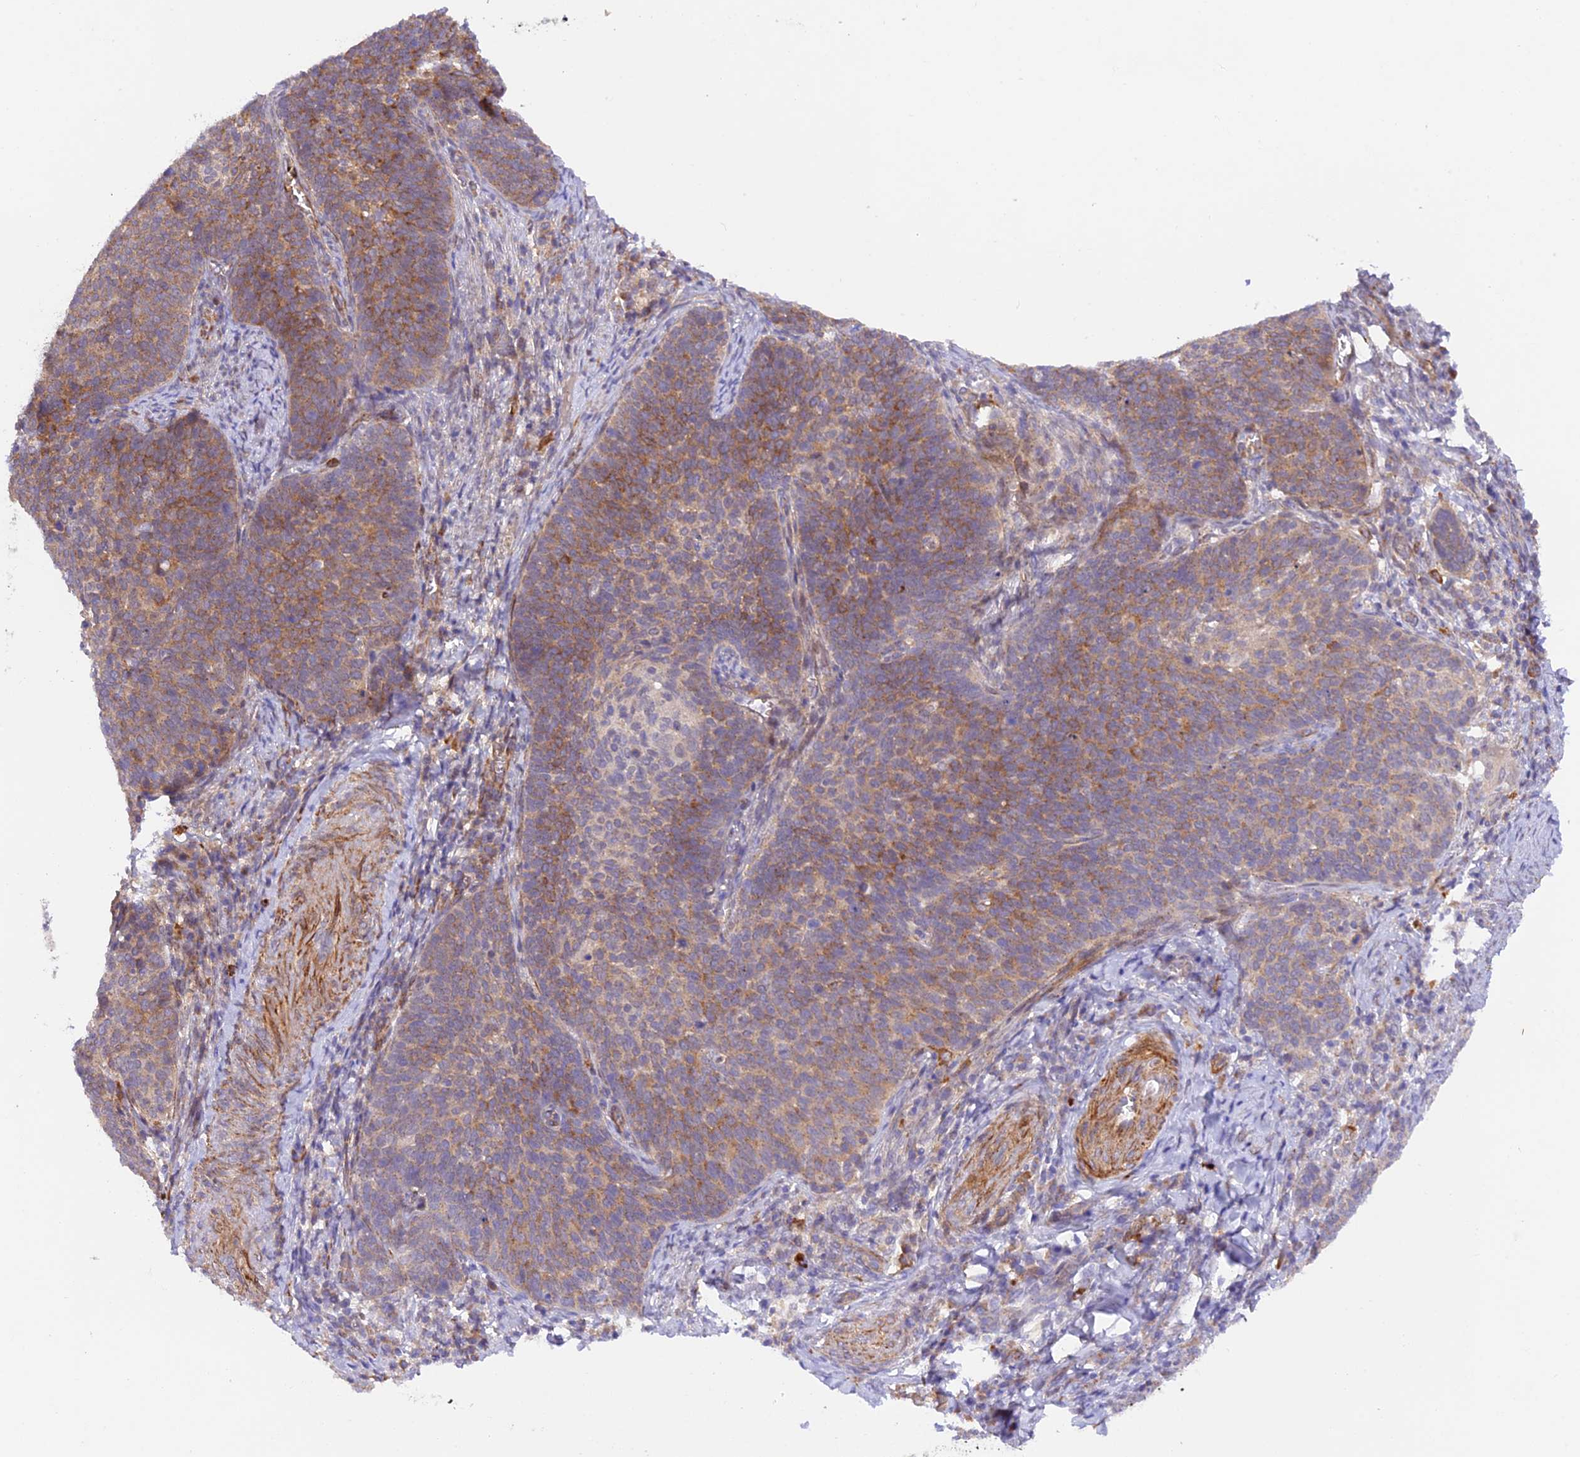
{"staining": {"intensity": "moderate", "quantity": "25%-75%", "location": "cytoplasmic/membranous"}, "tissue": "cervical cancer", "cell_type": "Tumor cells", "image_type": "cancer", "snomed": [{"axis": "morphology", "description": "Normal tissue, NOS"}, {"axis": "morphology", "description": "Squamous cell carcinoma, NOS"}, {"axis": "topography", "description": "Cervix"}], "caption": "A photomicrograph showing moderate cytoplasmic/membranous staining in approximately 25%-75% of tumor cells in cervical cancer (squamous cell carcinoma), as visualized by brown immunohistochemical staining.", "gene": "WDFY4", "patient": {"sex": "female", "age": 39}}